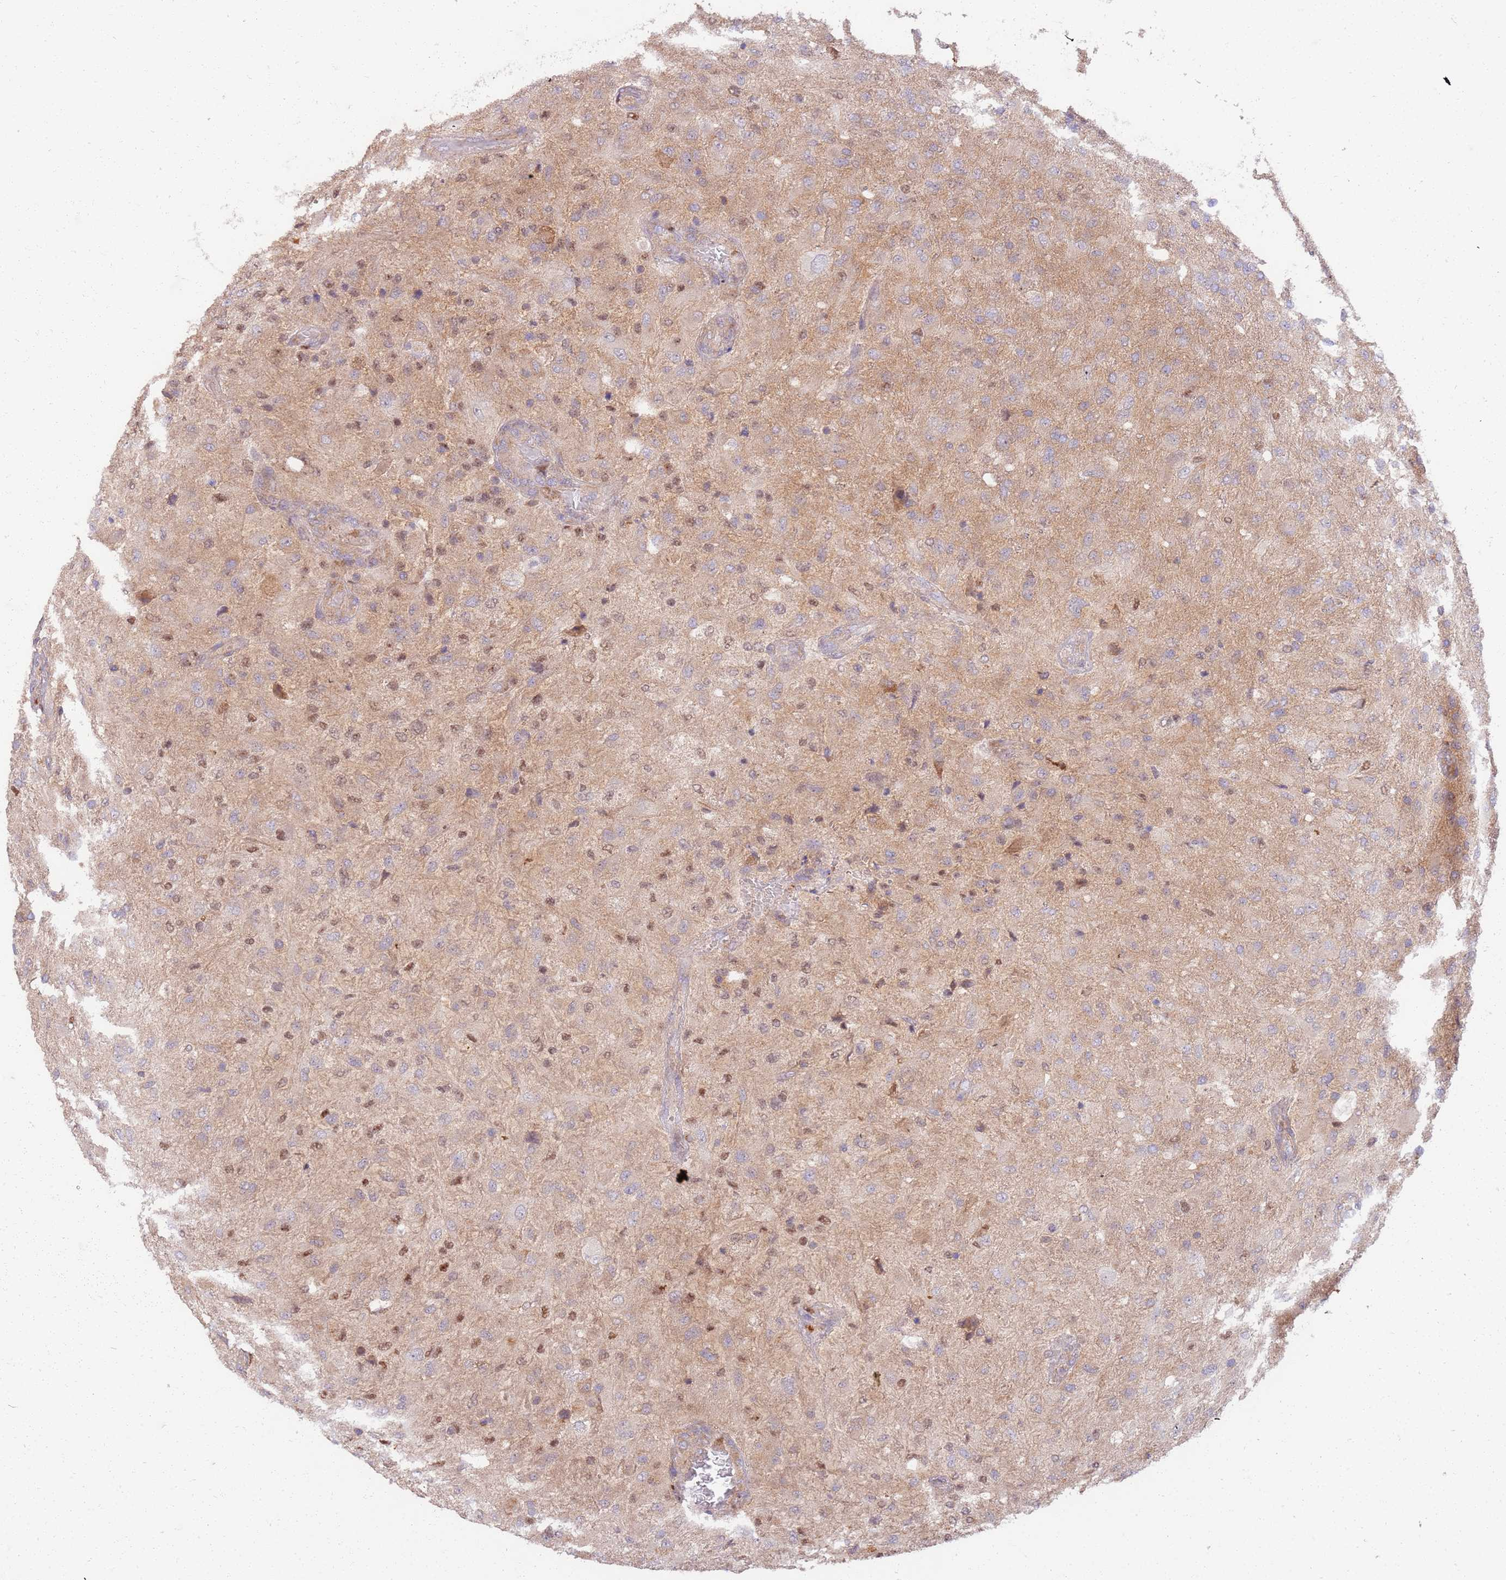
{"staining": {"intensity": "negative", "quantity": "none", "location": "none"}, "tissue": "glioma", "cell_type": "Tumor cells", "image_type": "cancer", "snomed": [{"axis": "morphology", "description": "Glioma, malignant, Low grade"}, {"axis": "topography", "description": "Brain"}], "caption": "The image exhibits no staining of tumor cells in glioma. (DAB IHC visualized using brightfield microscopy, high magnification).", "gene": "OSBP", "patient": {"sex": "male", "age": 65}}